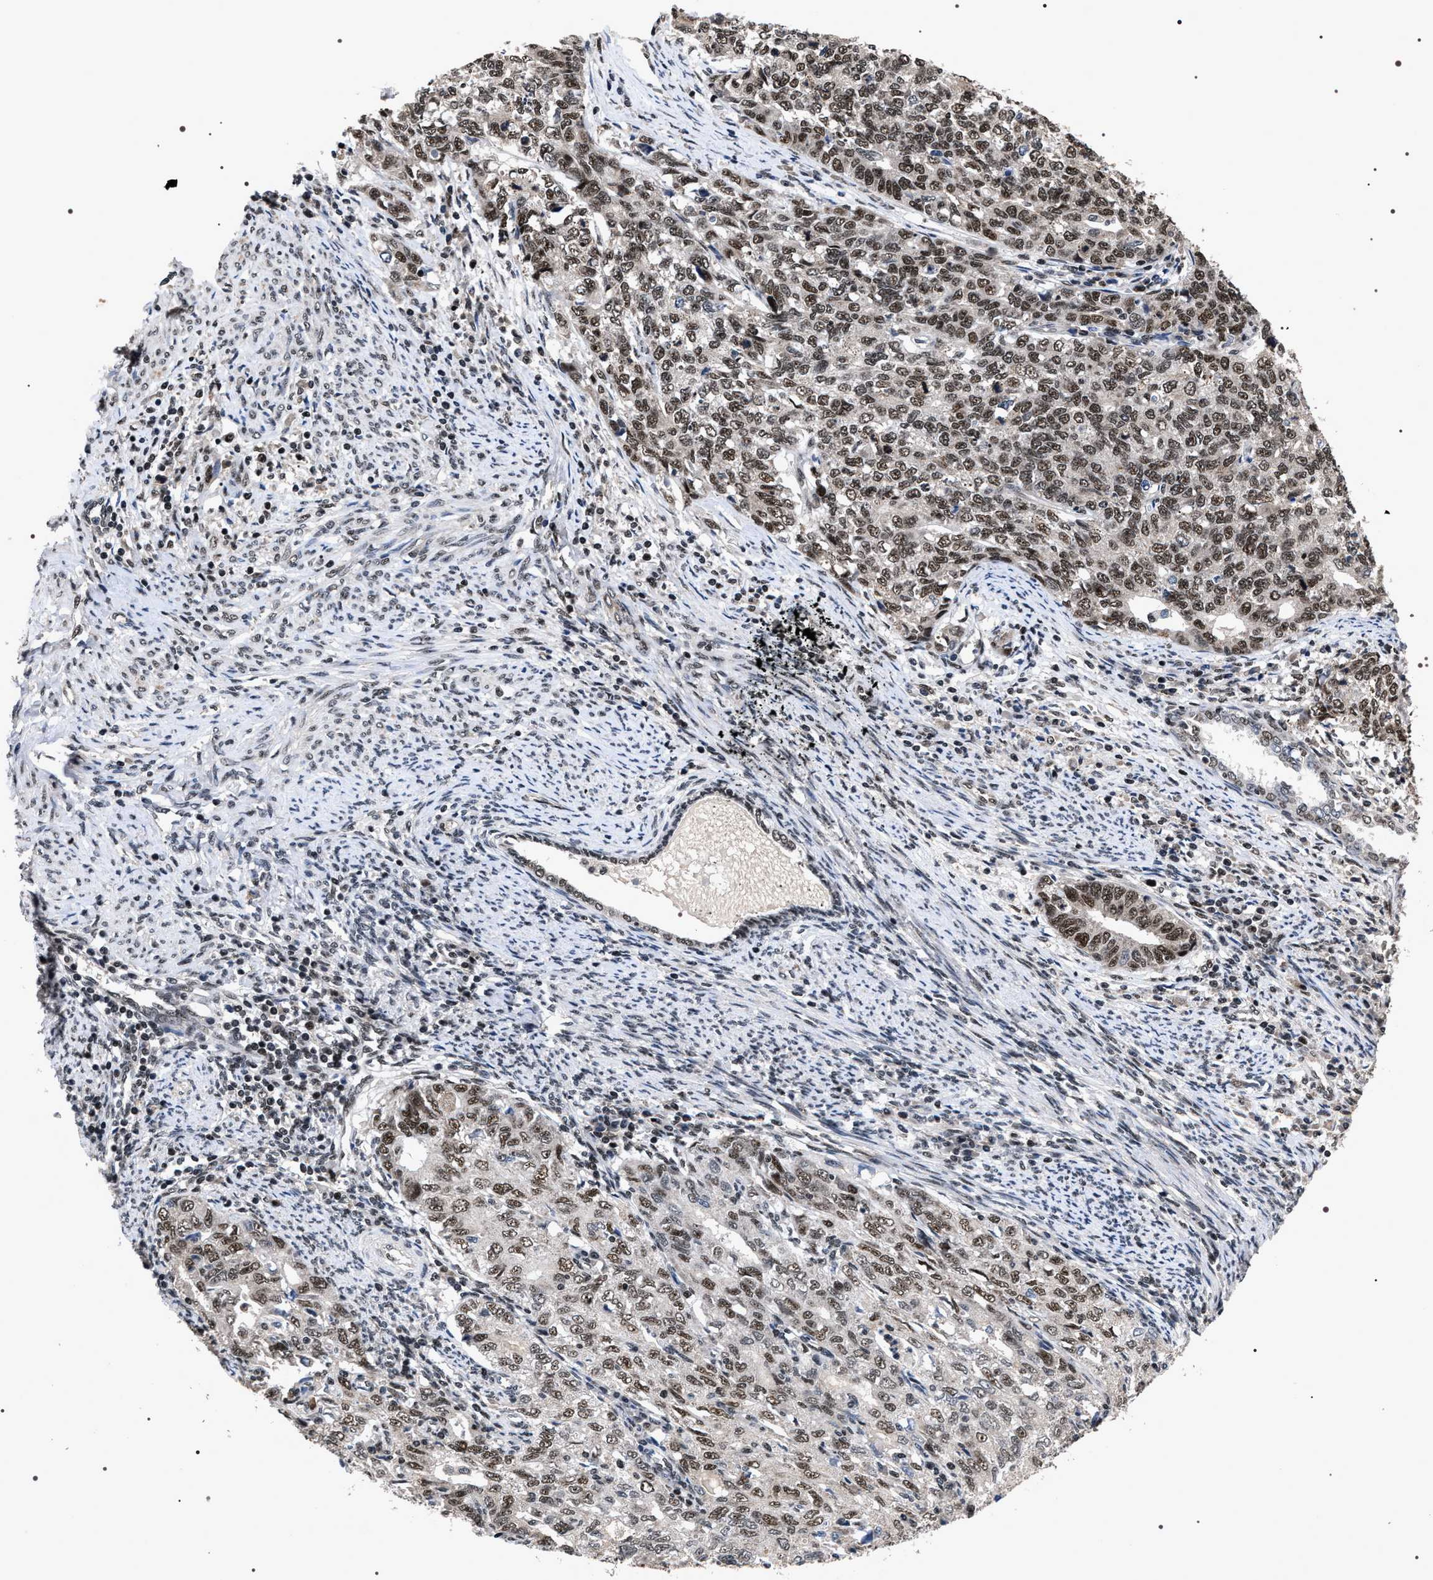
{"staining": {"intensity": "moderate", "quantity": ">75%", "location": "nuclear"}, "tissue": "cervical cancer", "cell_type": "Tumor cells", "image_type": "cancer", "snomed": [{"axis": "morphology", "description": "Squamous cell carcinoma, NOS"}, {"axis": "topography", "description": "Cervix"}], "caption": "Moderate nuclear expression for a protein is seen in about >75% of tumor cells of squamous cell carcinoma (cervical) using IHC.", "gene": "RRP1B", "patient": {"sex": "female", "age": 63}}